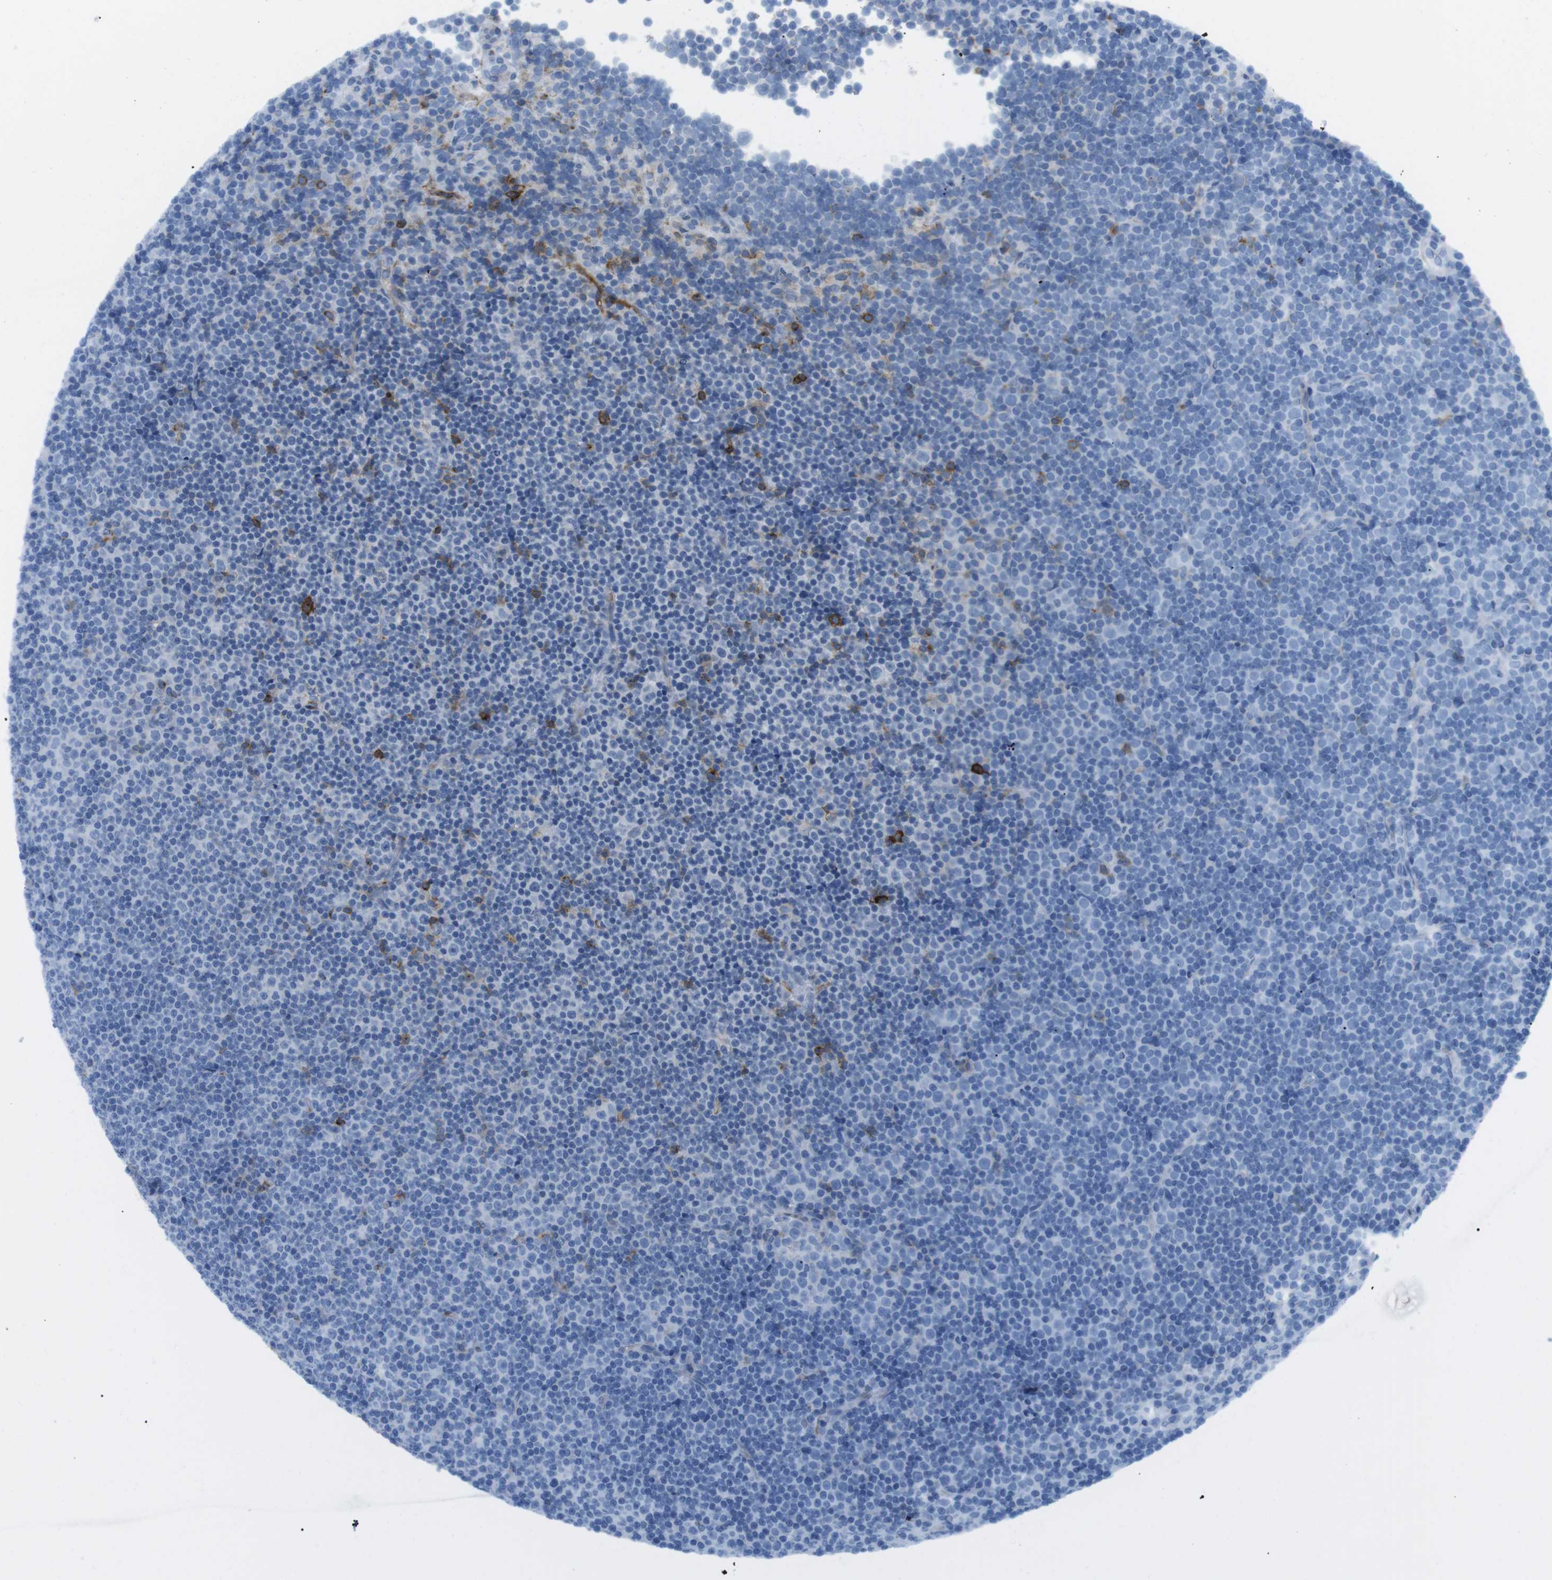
{"staining": {"intensity": "strong", "quantity": "<25%", "location": "cytoplasmic/membranous"}, "tissue": "lymphoma", "cell_type": "Tumor cells", "image_type": "cancer", "snomed": [{"axis": "morphology", "description": "Malignant lymphoma, non-Hodgkin's type, Low grade"}, {"axis": "topography", "description": "Lymph node"}], "caption": "Approximately <25% of tumor cells in low-grade malignant lymphoma, non-Hodgkin's type show strong cytoplasmic/membranous protein expression as visualized by brown immunohistochemical staining.", "gene": "TNFRSF4", "patient": {"sex": "female", "age": 67}}